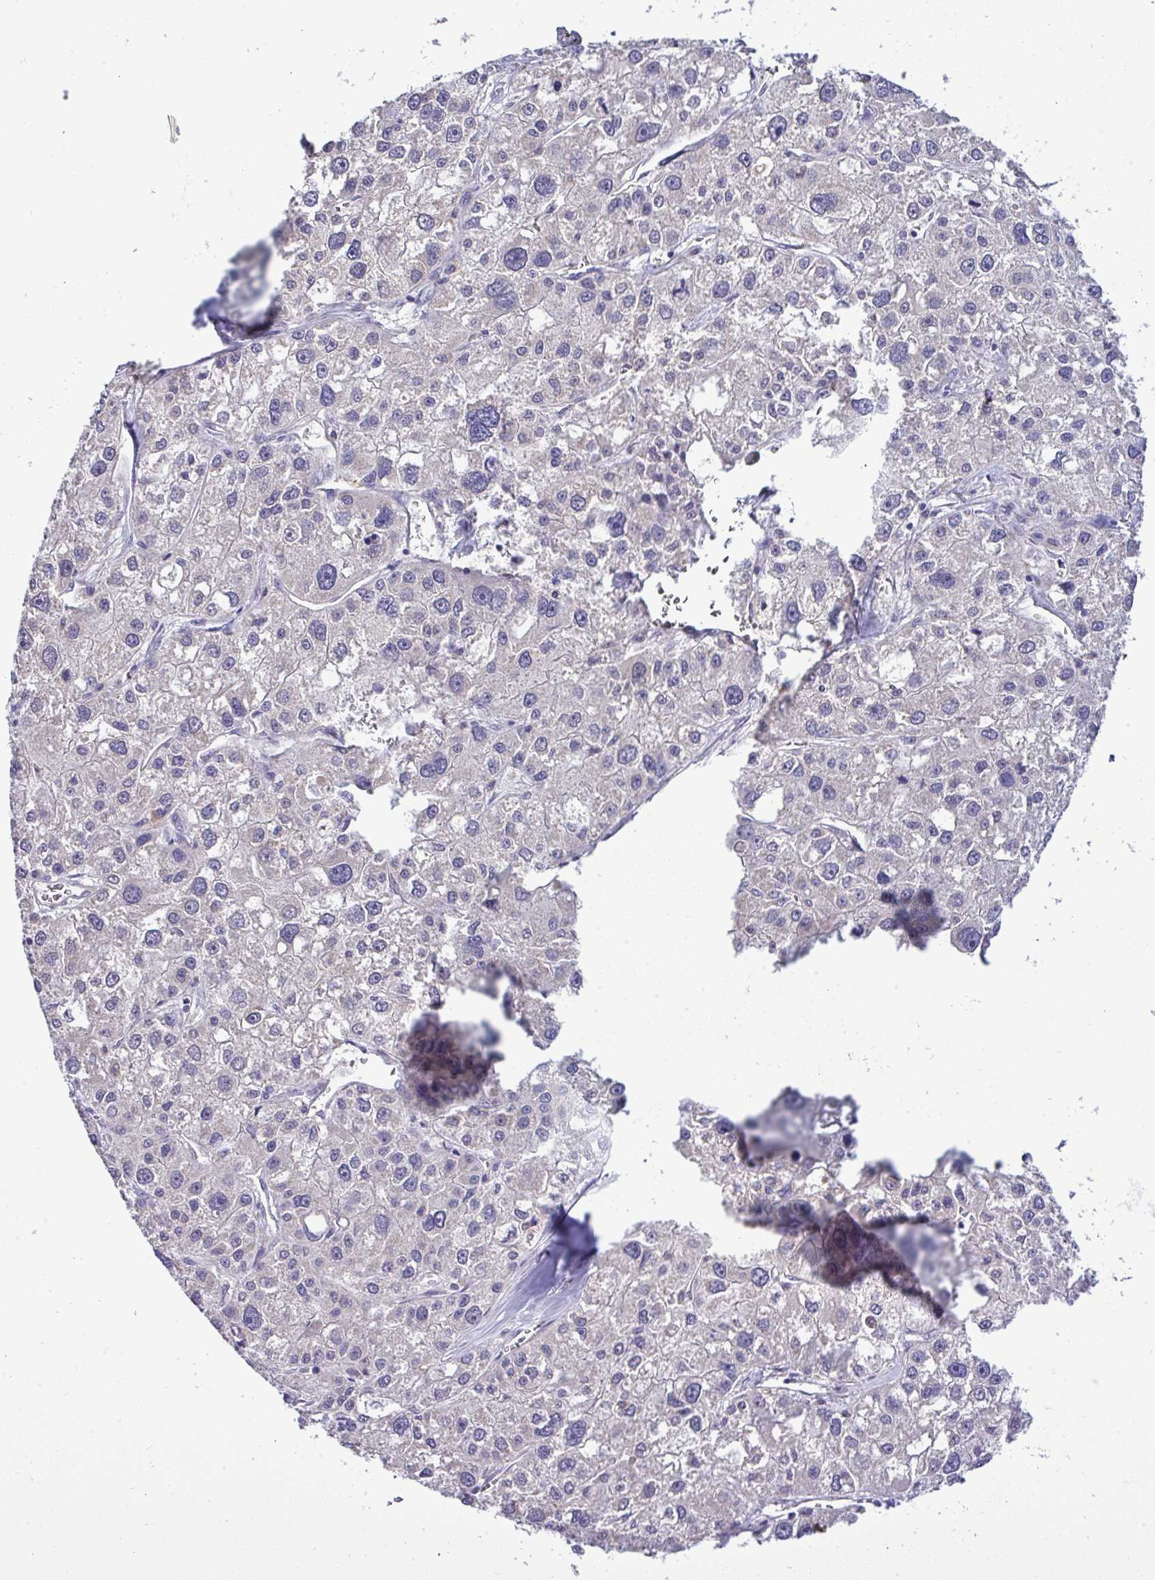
{"staining": {"intensity": "weak", "quantity": "<25%", "location": "nuclear"}, "tissue": "liver cancer", "cell_type": "Tumor cells", "image_type": "cancer", "snomed": [{"axis": "morphology", "description": "Carcinoma, Hepatocellular, NOS"}, {"axis": "topography", "description": "Liver"}], "caption": "Immunohistochemical staining of liver hepatocellular carcinoma shows no significant expression in tumor cells. (Immunohistochemistry (ihc), brightfield microscopy, high magnification).", "gene": "ST8SIA2", "patient": {"sex": "male", "age": 73}}